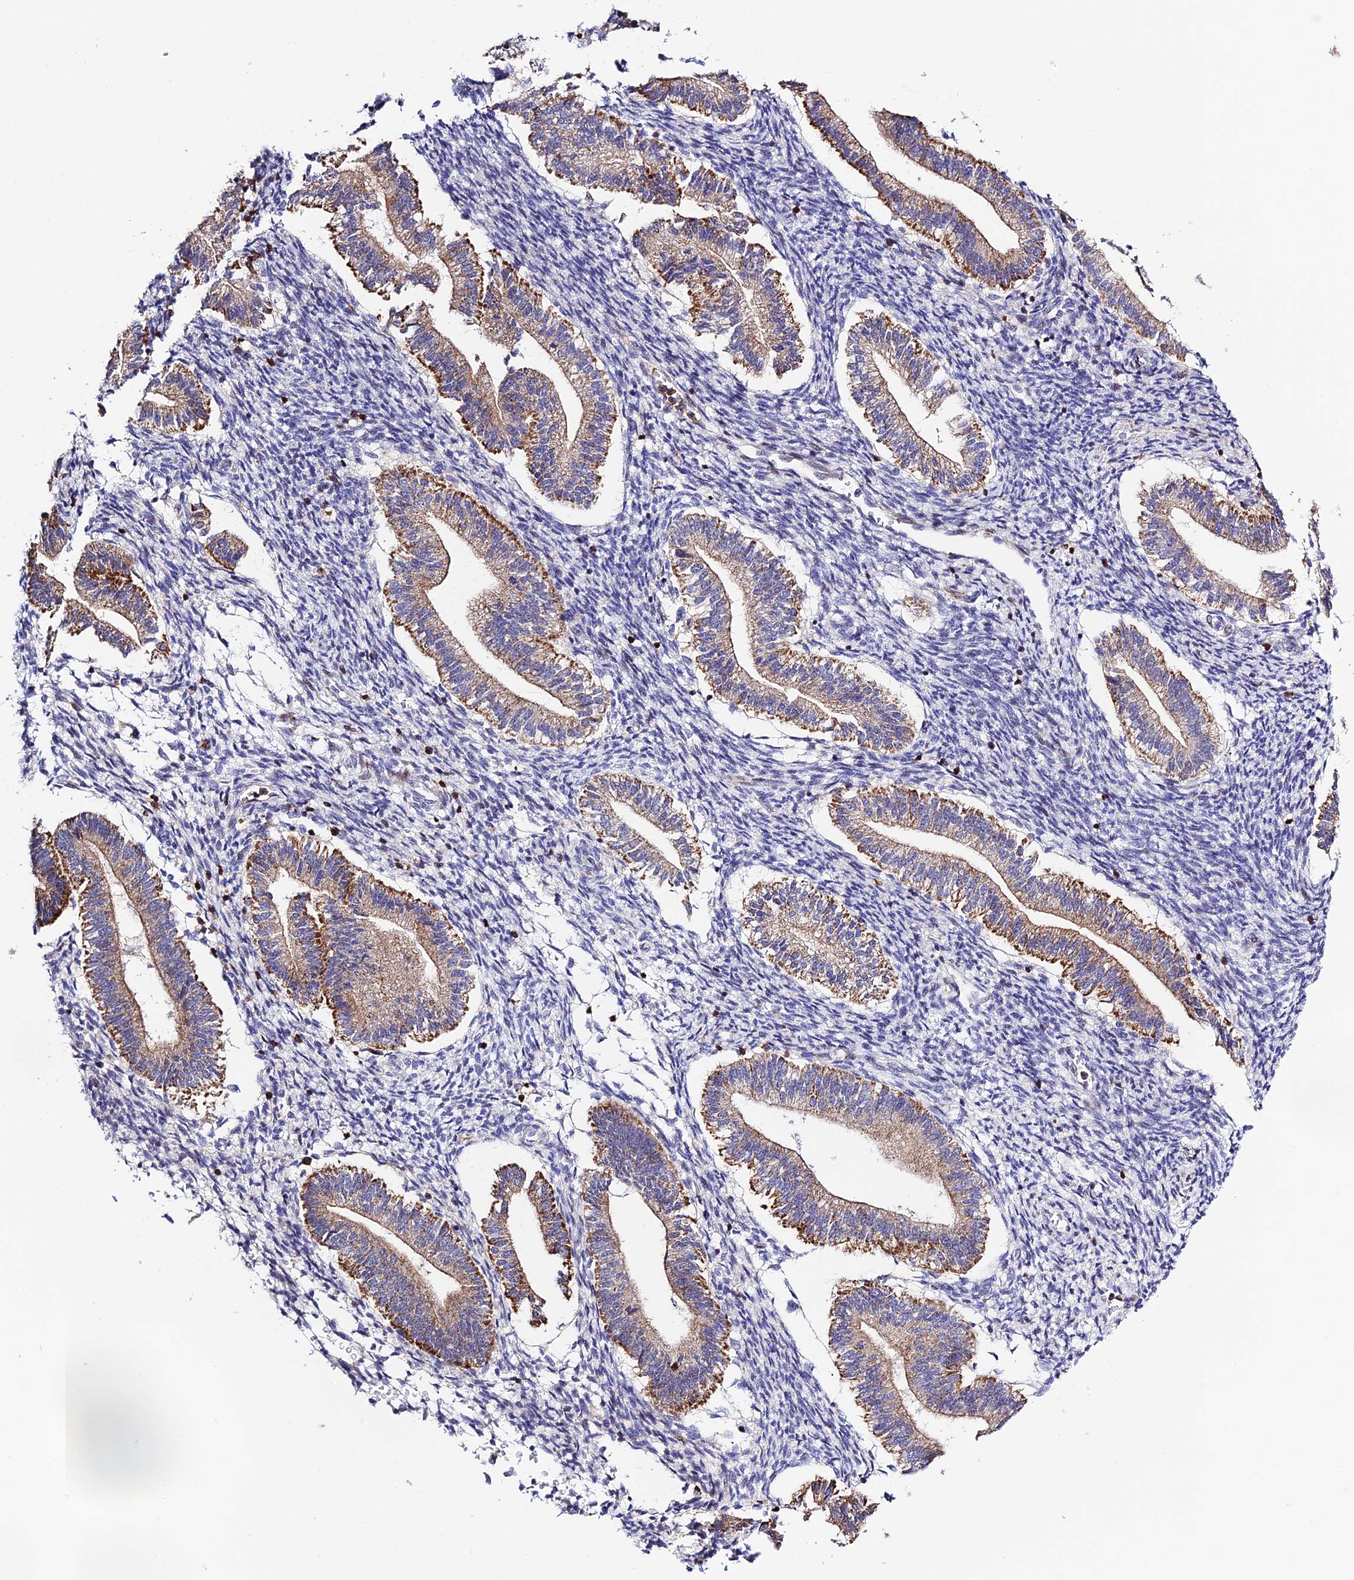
{"staining": {"intensity": "negative", "quantity": "none", "location": "none"}, "tissue": "endometrium", "cell_type": "Cells in endometrial stroma", "image_type": "normal", "snomed": [{"axis": "morphology", "description": "Normal tissue, NOS"}, {"axis": "topography", "description": "Endometrium"}], "caption": "High magnification brightfield microscopy of unremarkable endometrium stained with DAB (brown) and counterstained with hematoxylin (blue): cells in endometrial stroma show no significant staining. The staining was performed using DAB (3,3'-diaminobenzidine) to visualize the protein expression in brown, while the nuclei were stained in blue with hematoxylin (Magnification: 20x).", "gene": "PRIM1", "patient": {"sex": "female", "age": 25}}